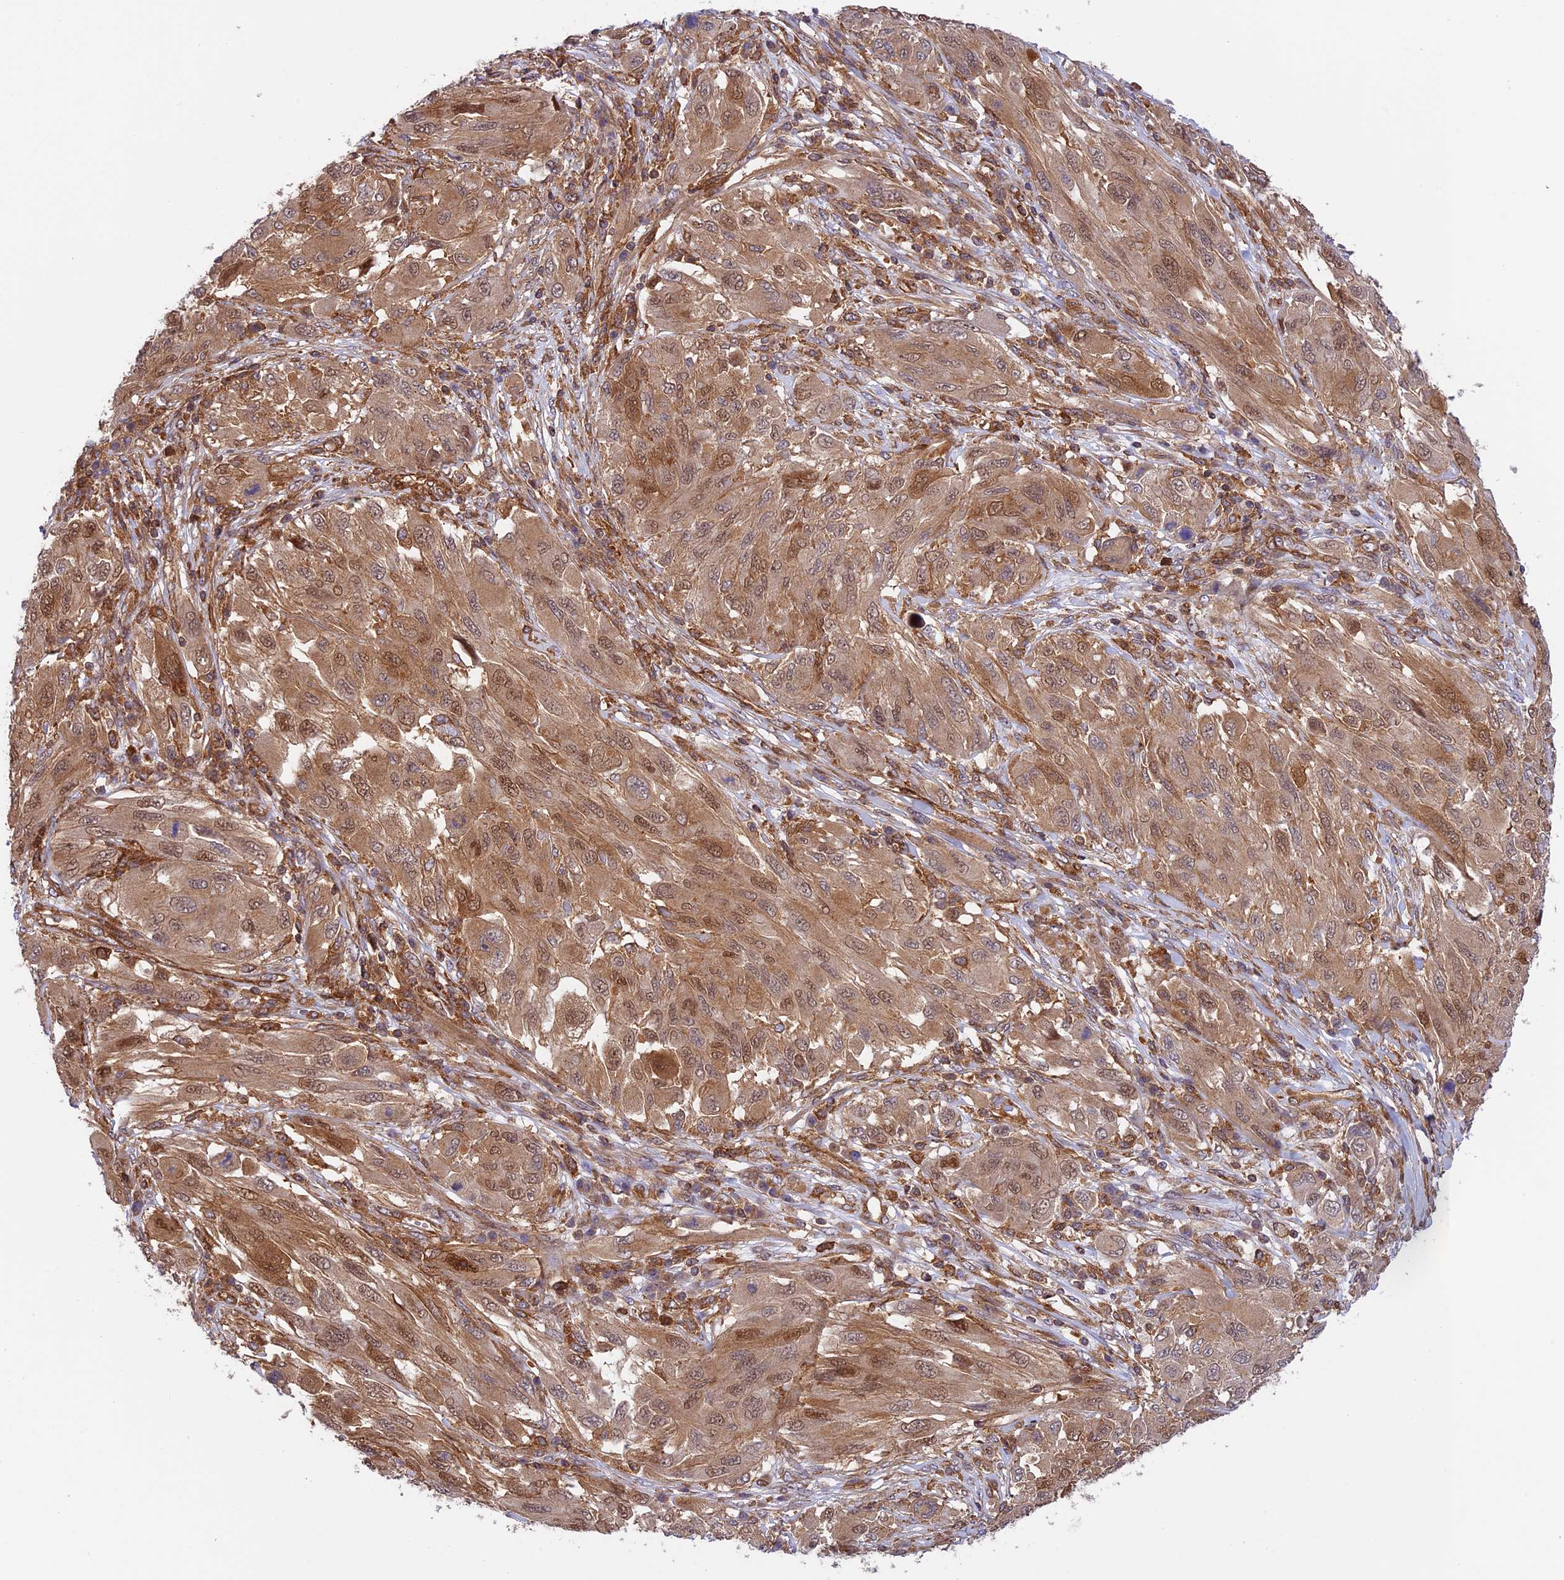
{"staining": {"intensity": "moderate", "quantity": ">75%", "location": "cytoplasmic/membranous,nuclear"}, "tissue": "melanoma", "cell_type": "Tumor cells", "image_type": "cancer", "snomed": [{"axis": "morphology", "description": "Malignant melanoma, NOS"}, {"axis": "topography", "description": "Skin"}], "caption": "Moderate cytoplasmic/membranous and nuclear positivity for a protein is seen in about >75% of tumor cells of melanoma using immunohistochemistry.", "gene": "EVI5L", "patient": {"sex": "female", "age": 91}}